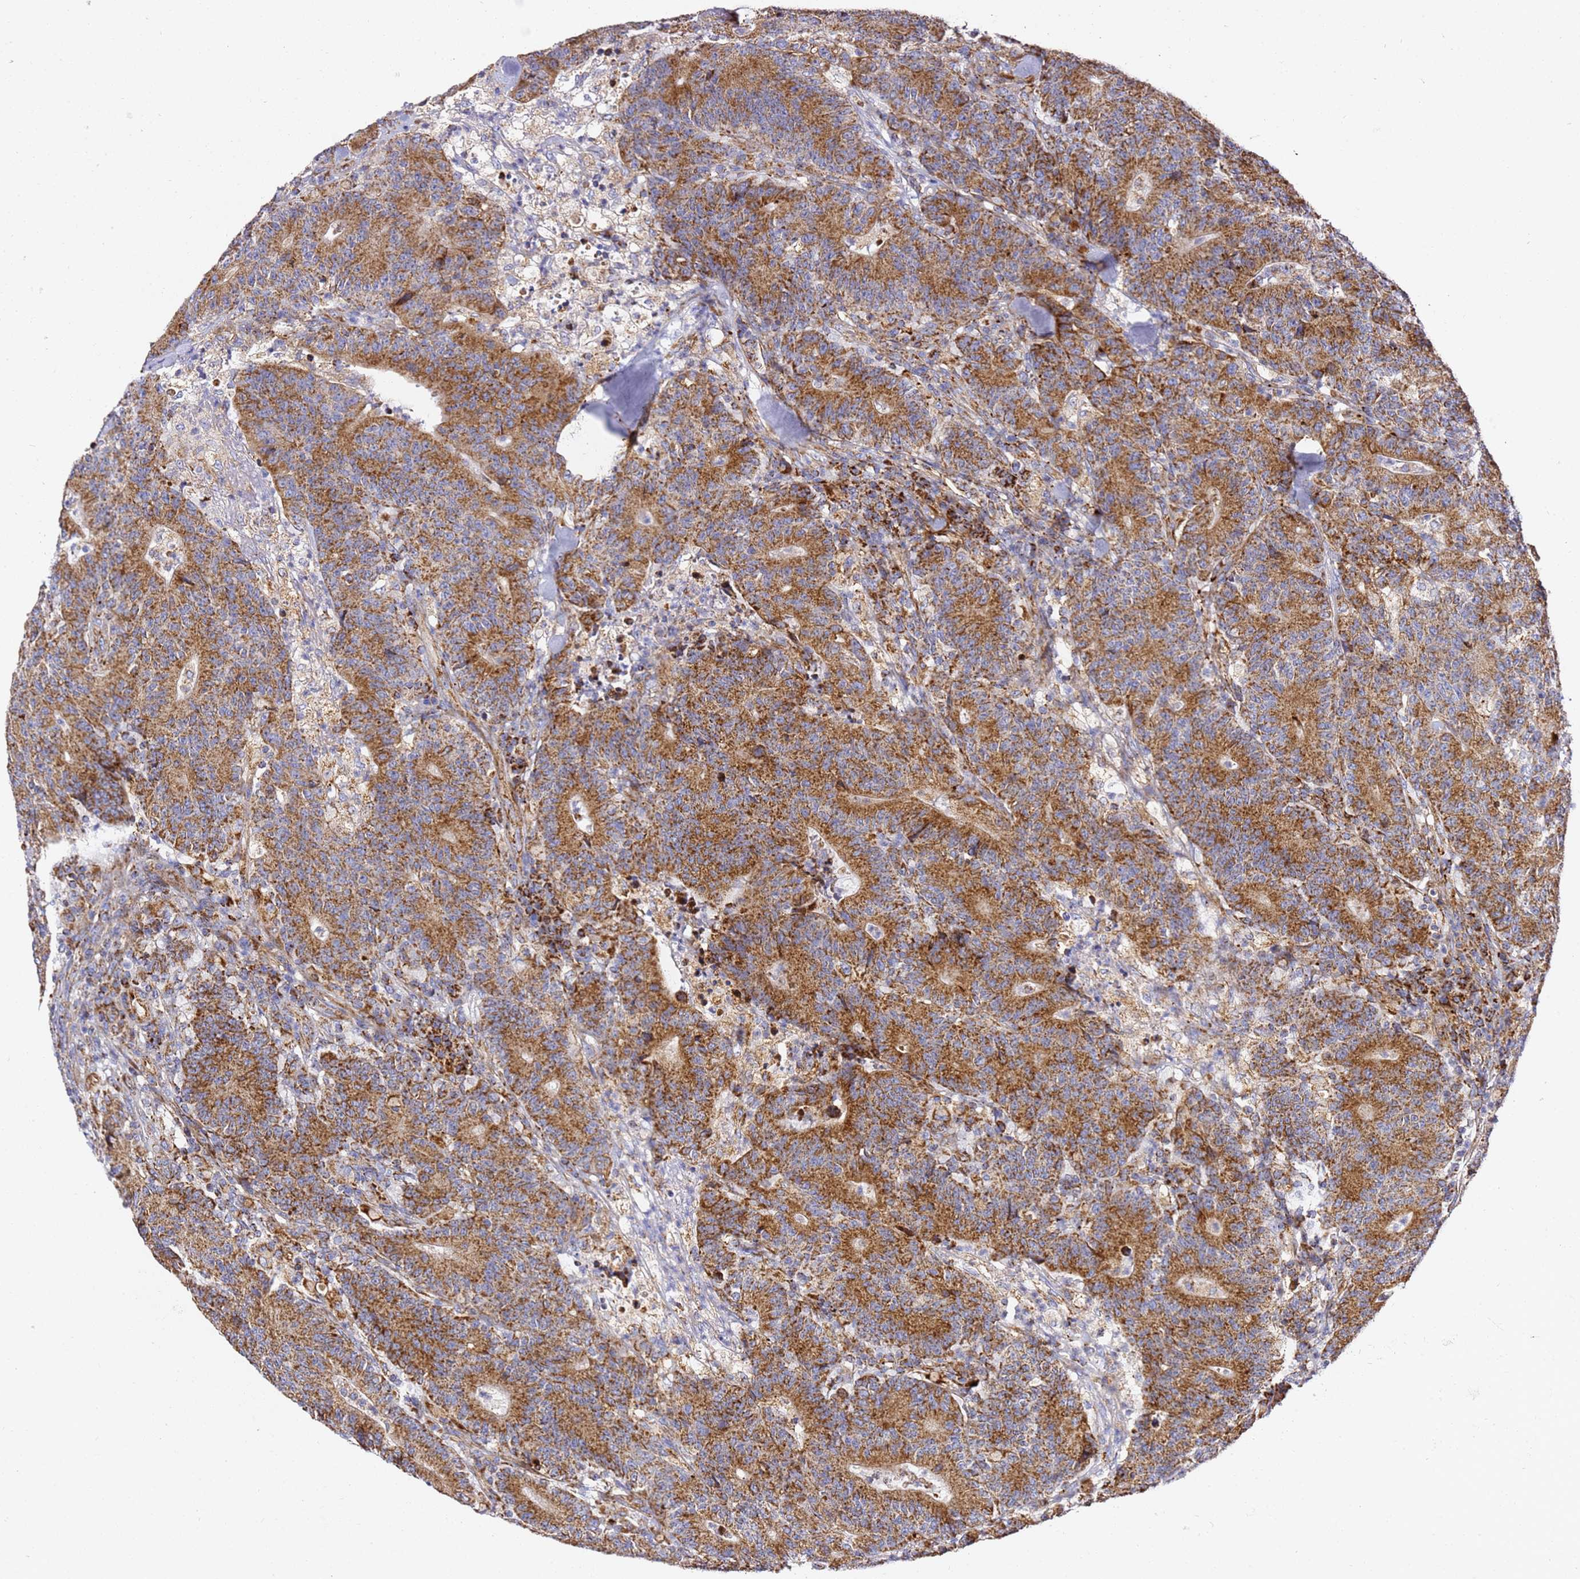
{"staining": {"intensity": "moderate", "quantity": ">75%", "location": "cytoplasmic/membranous"}, "tissue": "colorectal cancer", "cell_type": "Tumor cells", "image_type": "cancer", "snomed": [{"axis": "morphology", "description": "Adenocarcinoma, NOS"}, {"axis": "topography", "description": "Colon"}], "caption": "Immunohistochemical staining of colorectal cancer demonstrates medium levels of moderate cytoplasmic/membranous expression in approximately >75% of tumor cells. The protein of interest is stained brown, and the nuclei are stained in blue (DAB (3,3'-diaminobenzidine) IHC with brightfield microscopy, high magnification).", "gene": "NDUFA3", "patient": {"sex": "female", "age": 75}}